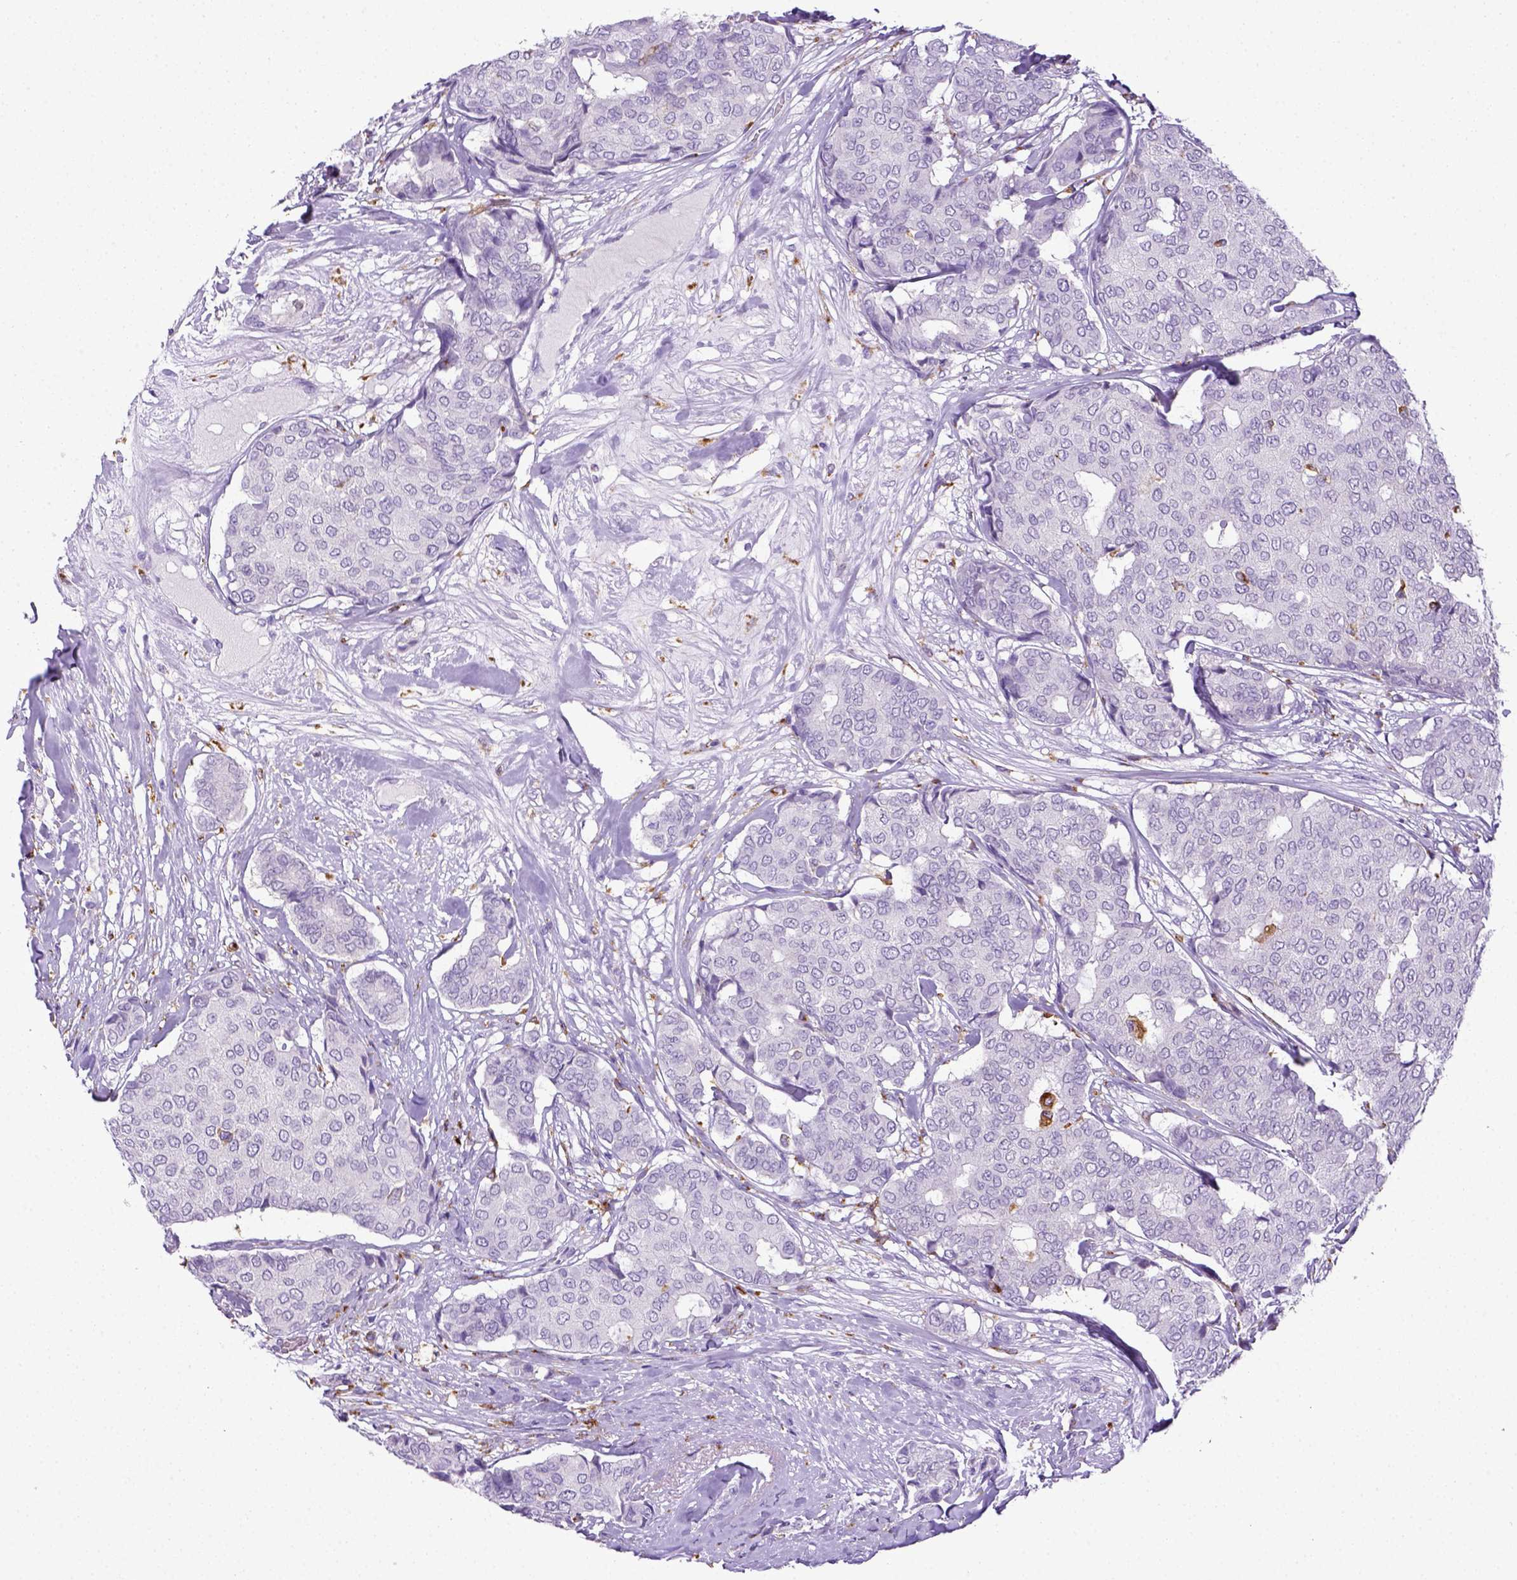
{"staining": {"intensity": "negative", "quantity": "none", "location": "none"}, "tissue": "breast cancer", "cell_type": "Tumor cells", "image_type": "cancer", "snomed": [{"axis": "morphology", "description": "Duct carcinoma"}, {"axis": "topography", "description": "Breast"}], "caption": "High power microscopy histopathology image of an immunohistochemistry (IHC) image of breast cancer, revealing no significant expression in tumor cells. (DAB (3,3'-diaminobenzidine) immunohistochemistry, high magnification).", "gene": "CD68", "patient": {"sex": "female", "age": 75}}